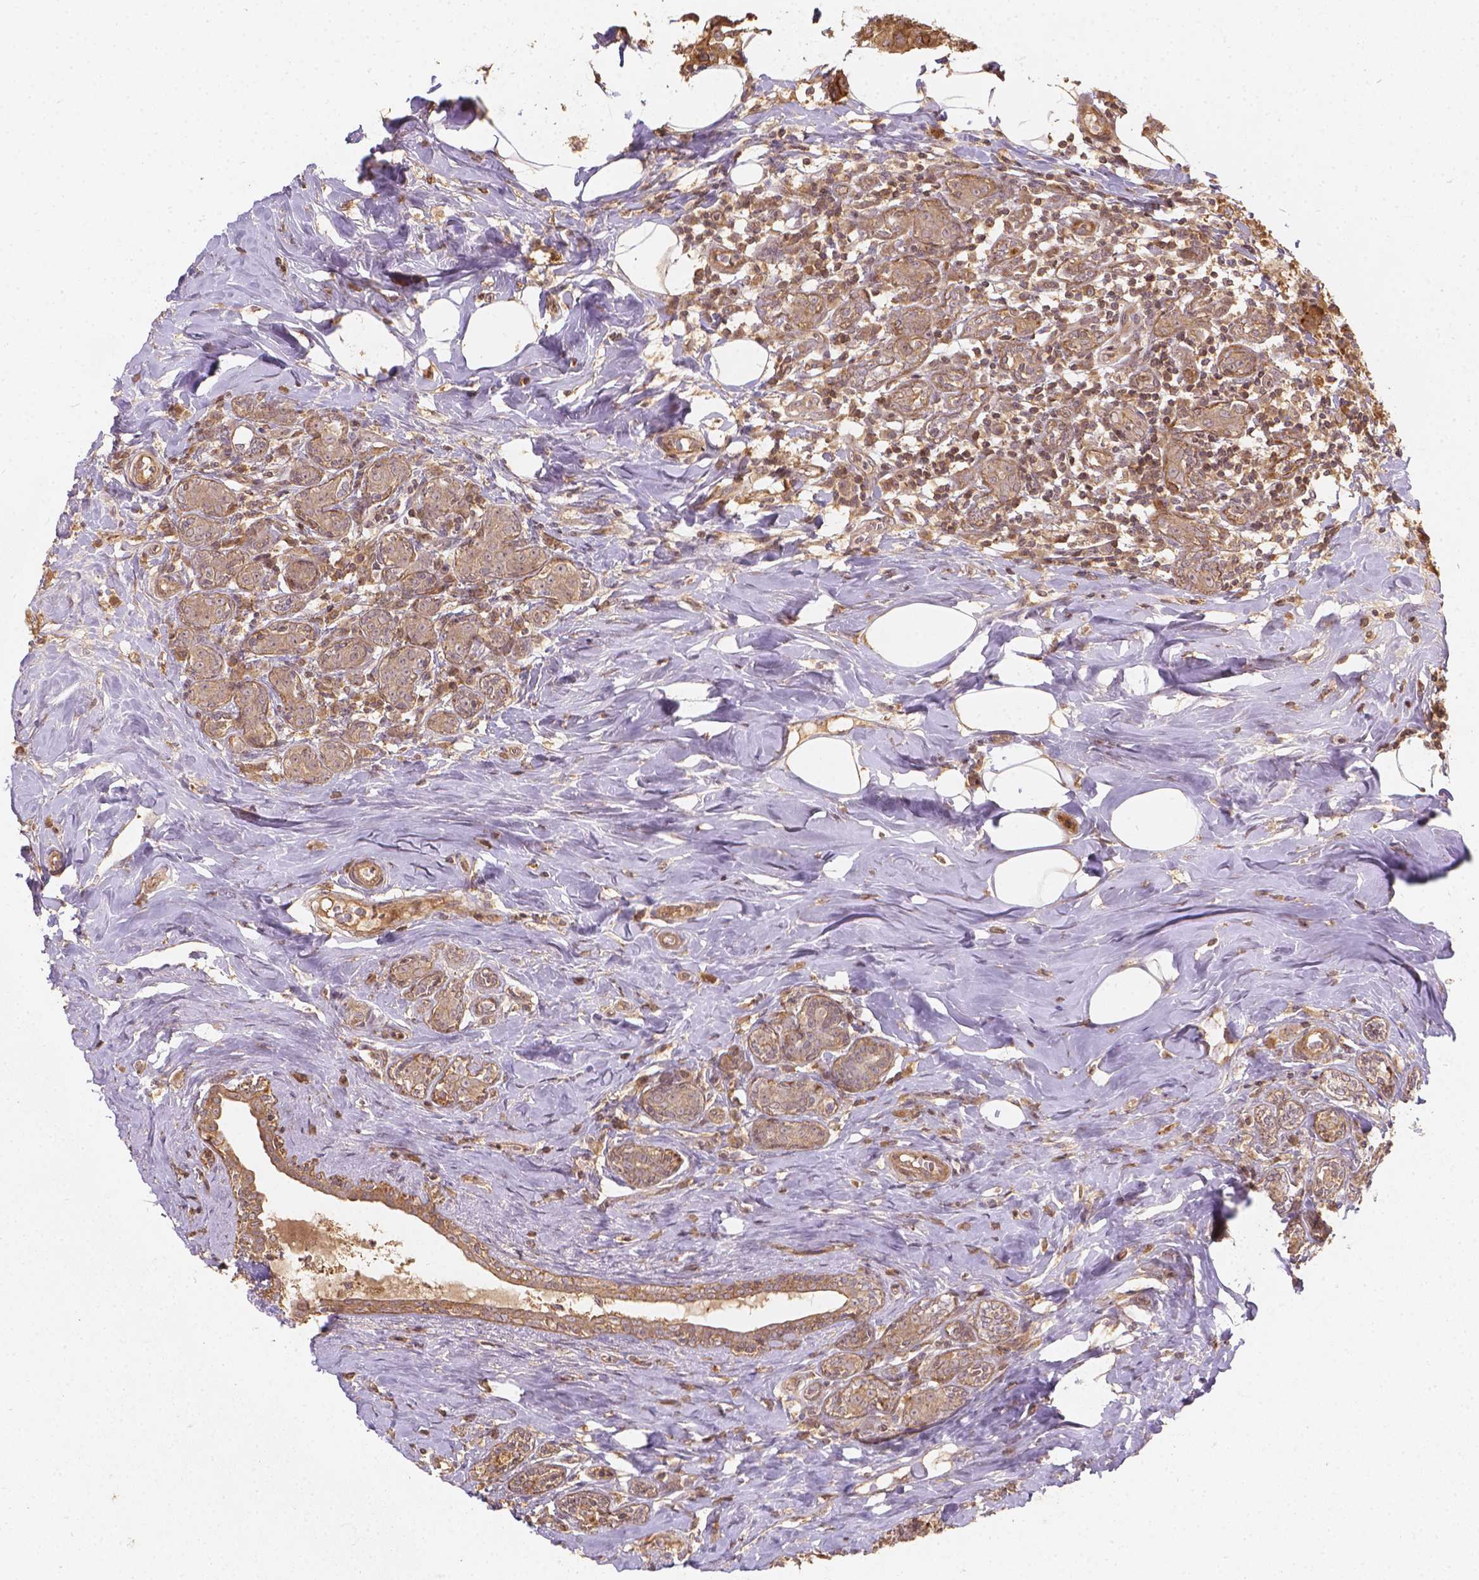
{"staining": {"intensity": "moderate", "quantity": ">75%", "location": "cytoplasmic/membranous"}, "tissue": "breast cancer", "cell_type": "Tumor cells", "image_type": "cancer", "snomed": [{"axis": "morphology", "description": "Normal tissue, NOS"}, {"axis": "morphology", "description": "Duct carcinoma"}, {"axis": "topography", "description": "Breast"}], "caption": "Immunohistochemistry micrograph of breast cancer stained for a protein (brown), which displays medium levels of moderate cytoplasmic/membranous expression in about >75% of tumor cells.", "gene": "XPR1", "patient": {"sex": "female", "age": 43}}